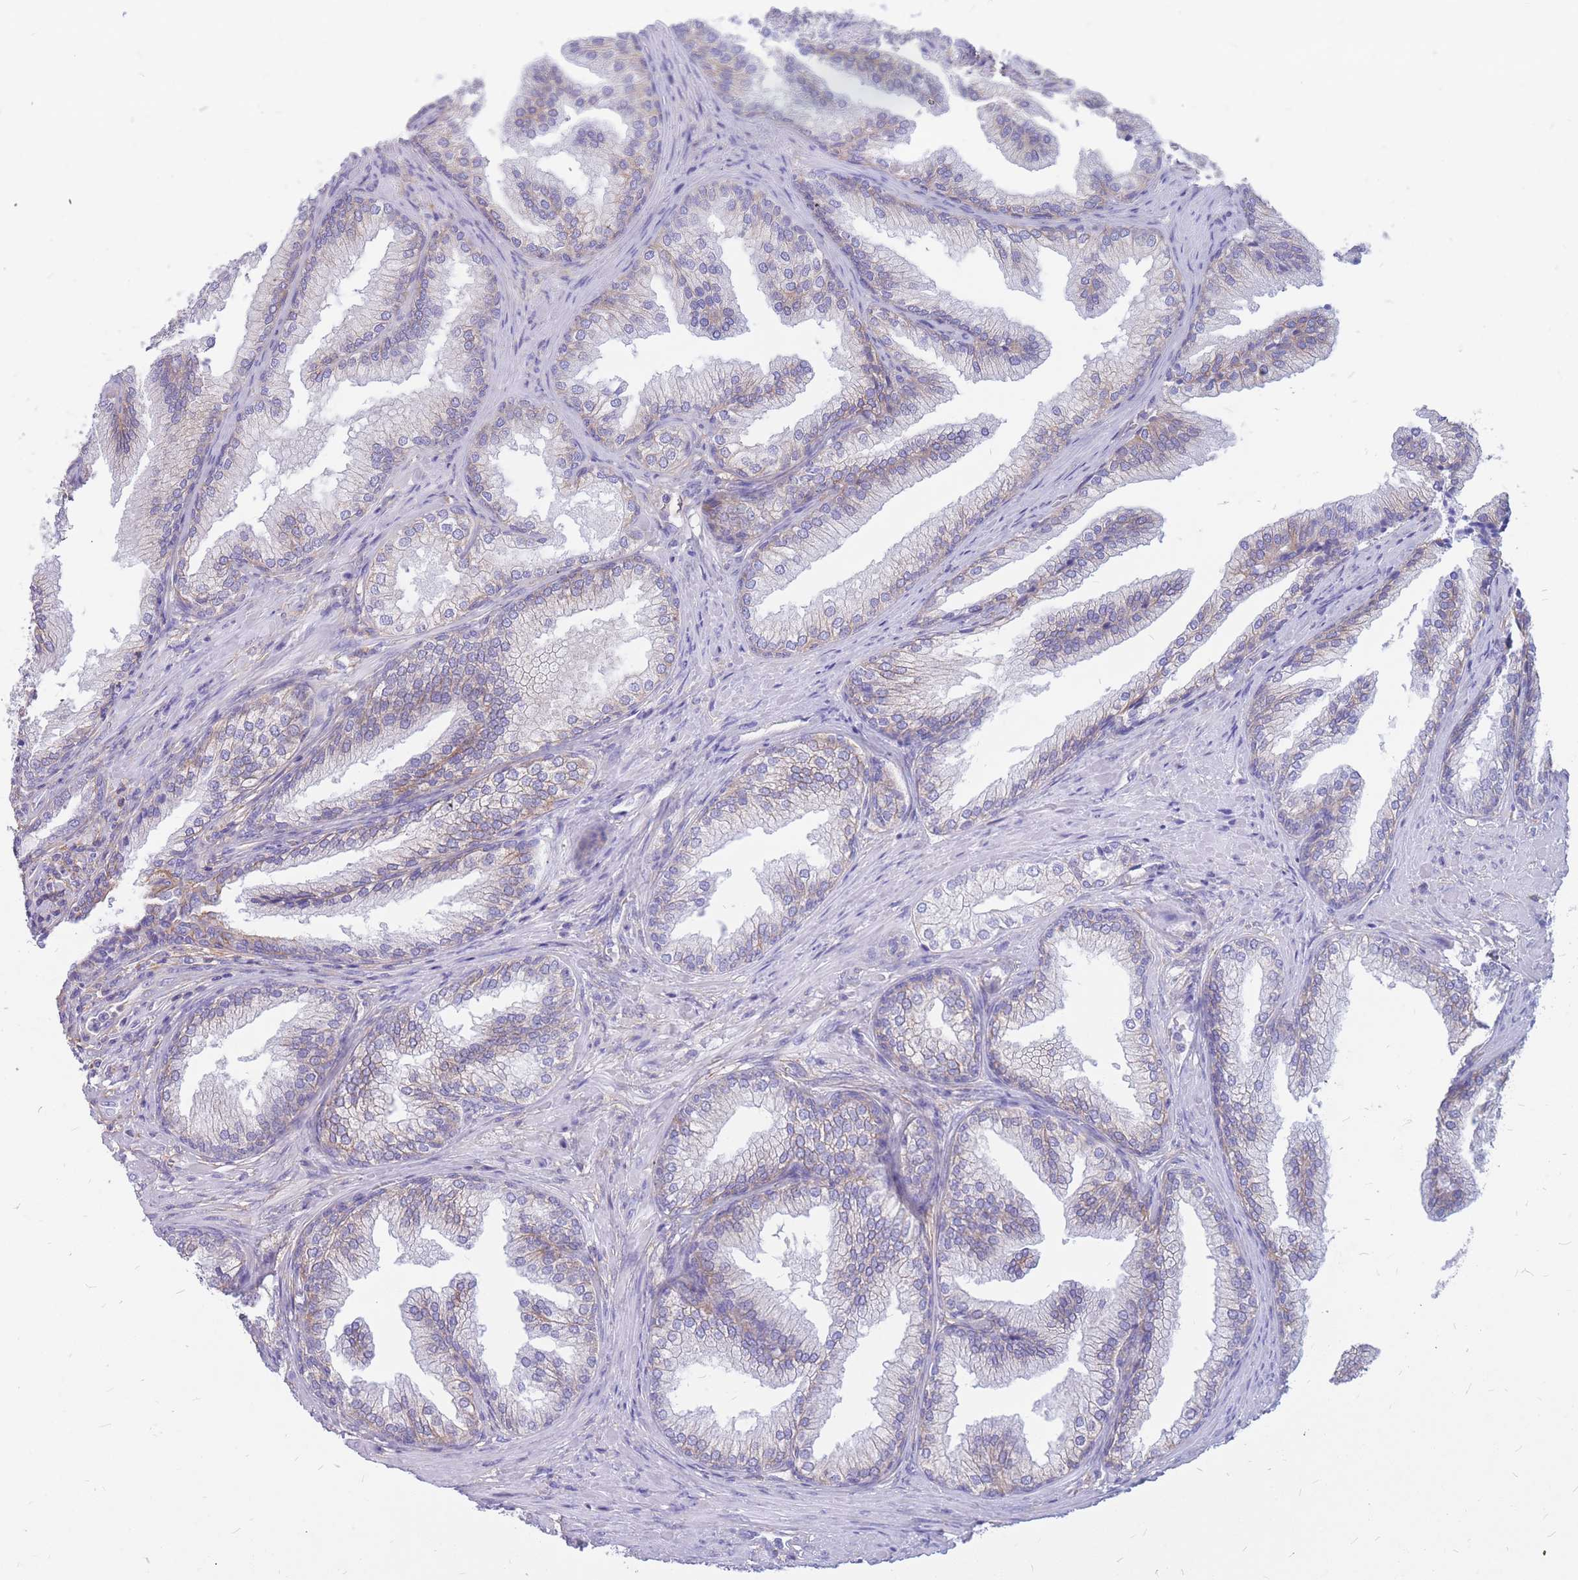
{"staining": {"intensity": "weak", "quantity": "<25%", "location": "cytoplasmic/membranous"}, "tissue": "prostate", "cell_type": "Glandular cells", "image_type": "normal", "snomed": [{"axis": "morphology", "description": "Normal tissue, NOS"}, {"axis": "topography", "description": "Prostate"}], "caption": "DAB (3,3'-diaminobenzidine) immunohistochemical staining of benign prostate displays no significant expression in glandular cells.", "gene": "ADD2", "patient": {"sex": "male", "age": 76}}